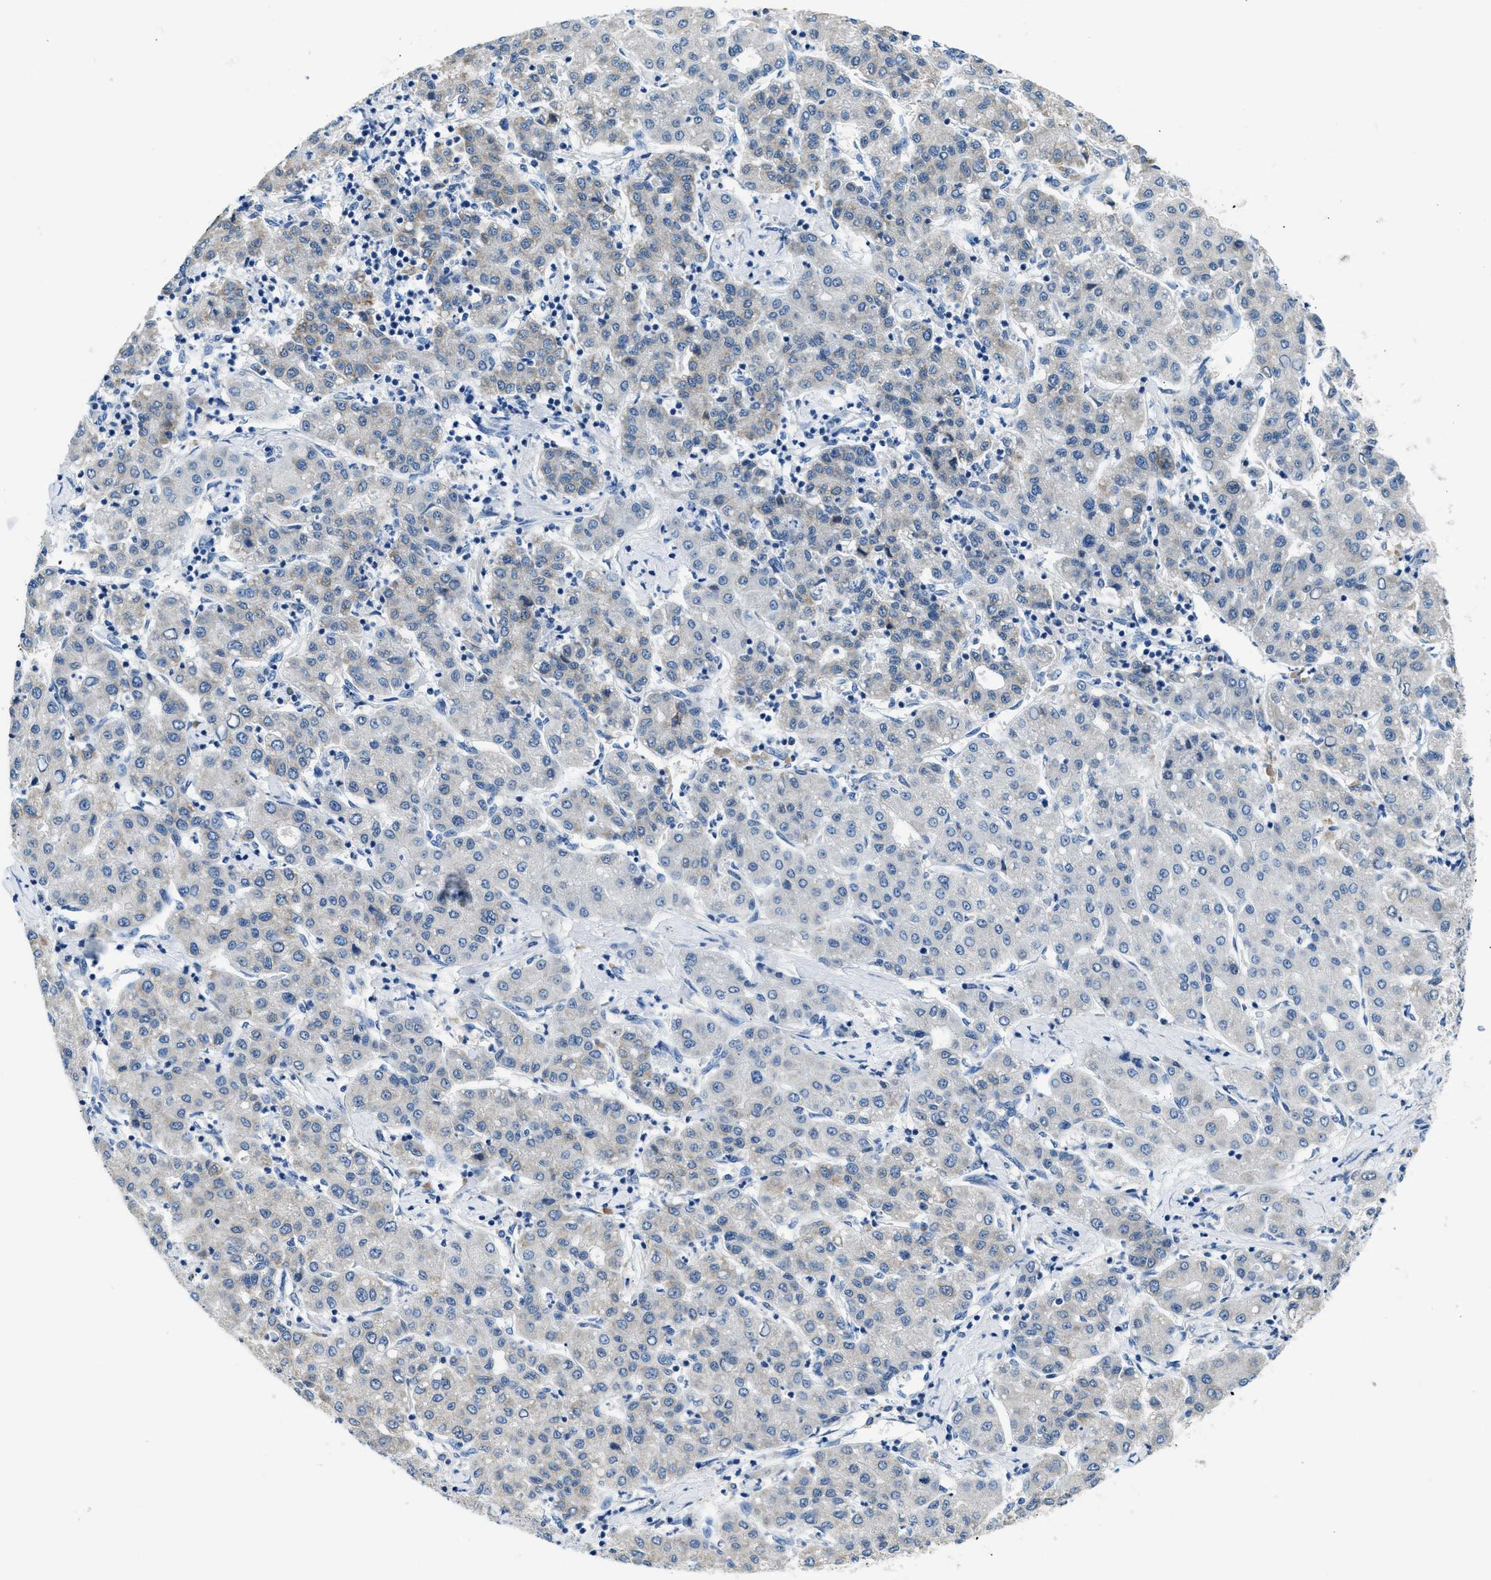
{"staining": {"intensity": "negative", "quantity": "none", "location": "none"}, "tissue": "liver cancer", "cell_type": "Tumor cells", "image_type": "cancer", "snomed": [{"axis": "morphology", "description": "Carcinoma, Hepatocellular, NOS"}, {"axis": "topography", "description": "Liver"}], "caption": "Tumor cells show no significant staining in hepatocellular carcinoma (liver). The staining is performed using DAB brown chromogen with nuclei counter-stained in using hematoxylin.", "gene": "CLDN18", "patient": {"sex": "male", "age": 65}}